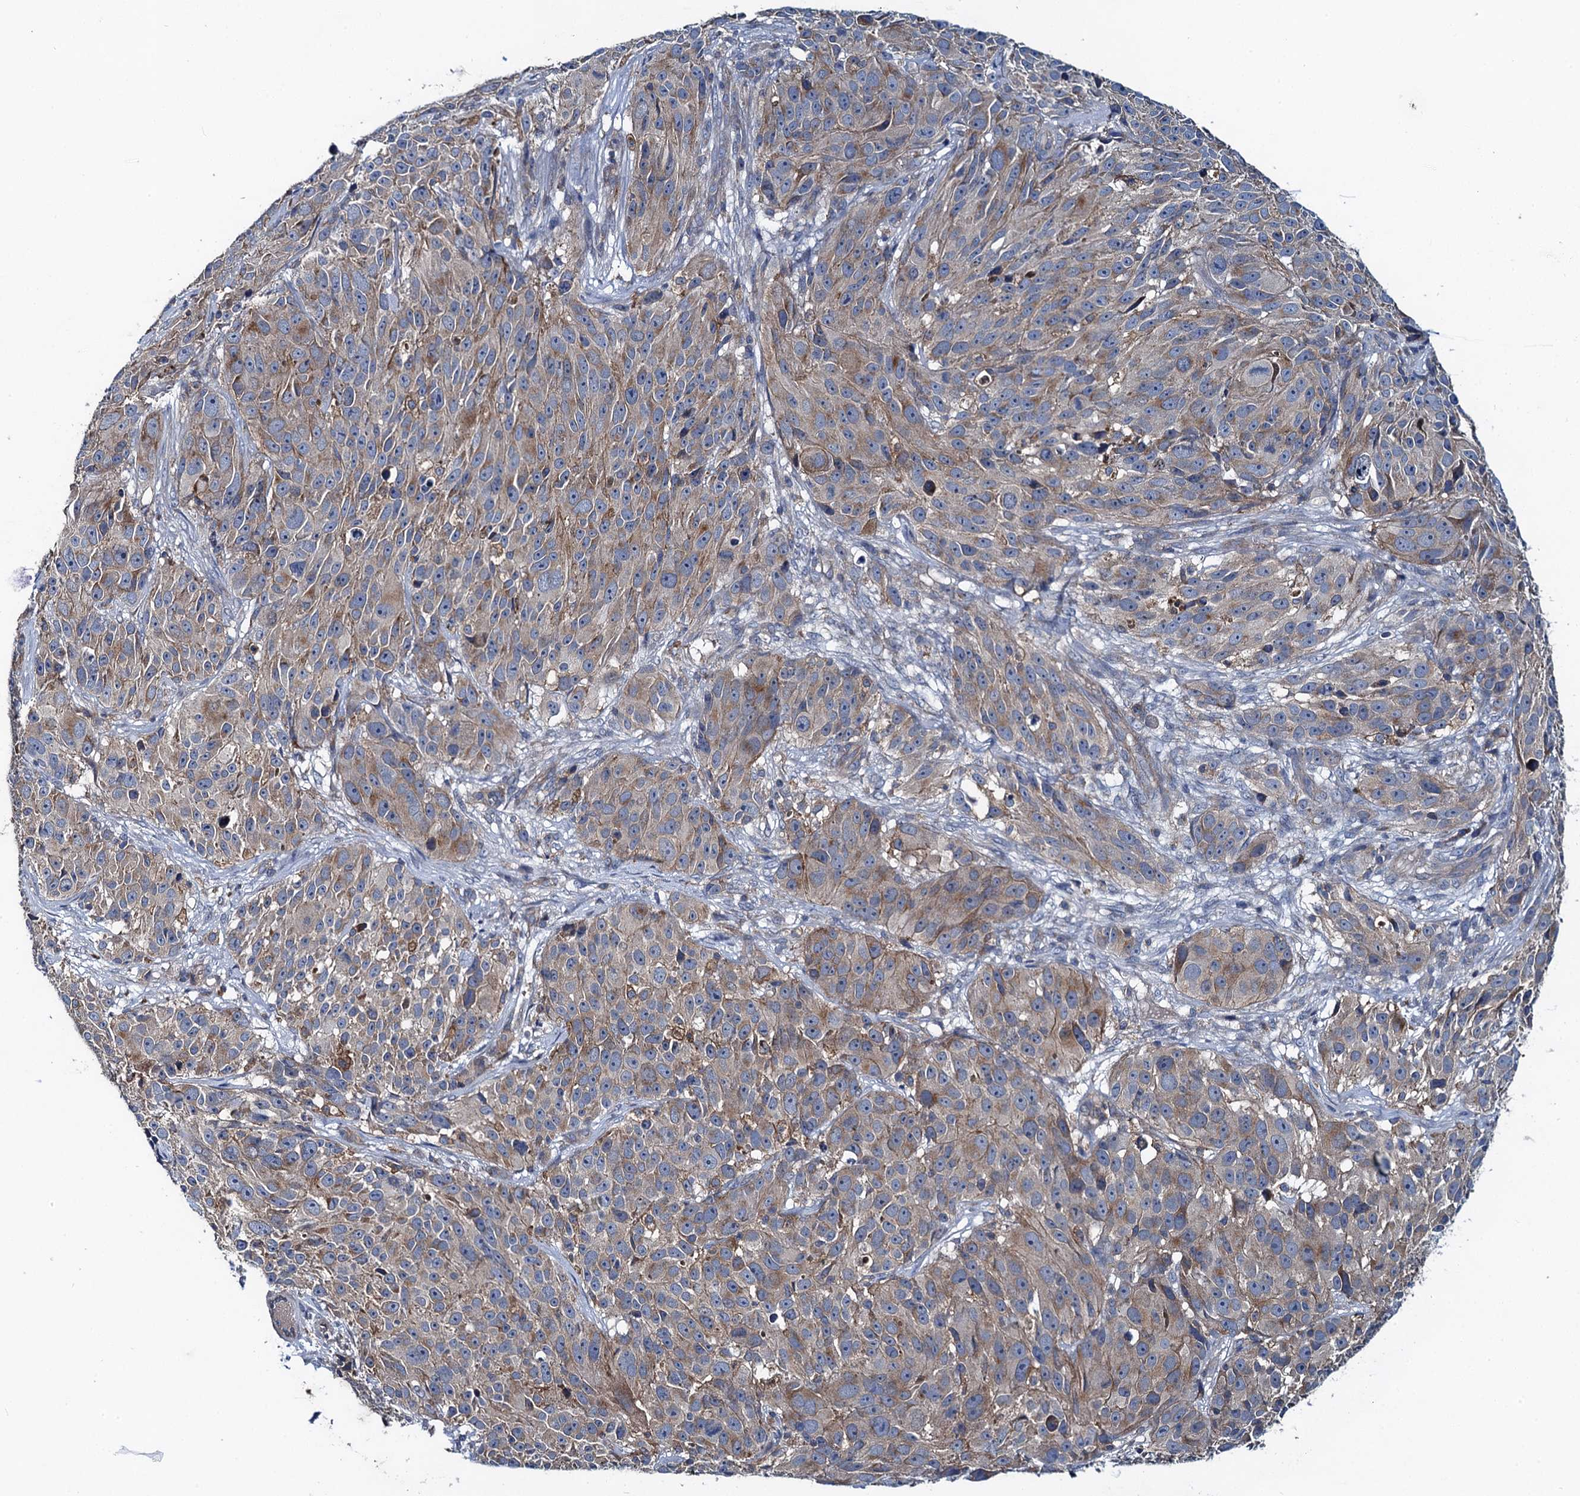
{"staining": {"intensity": "moderate", "quantity": "<25%", "location": "cytoplasmic/membranous"}, "tissue": "melanoma", "cell_type": "Tumor cells", "image_type": "cancer", "snomed": [{"axis": "morphology", "description": "Malignant melanoma, NOS"}, {"axis": "topography", "description": "Skin"}], "caption": "Moderate cytoplasmic/membranous expression is present in approximately <25% of tumor cells in malignant melanoma. (IHC, brightfield microscopy, high magnification).", "gene": "SNAP29", "patient": {"sex": "male", "age": 84}}